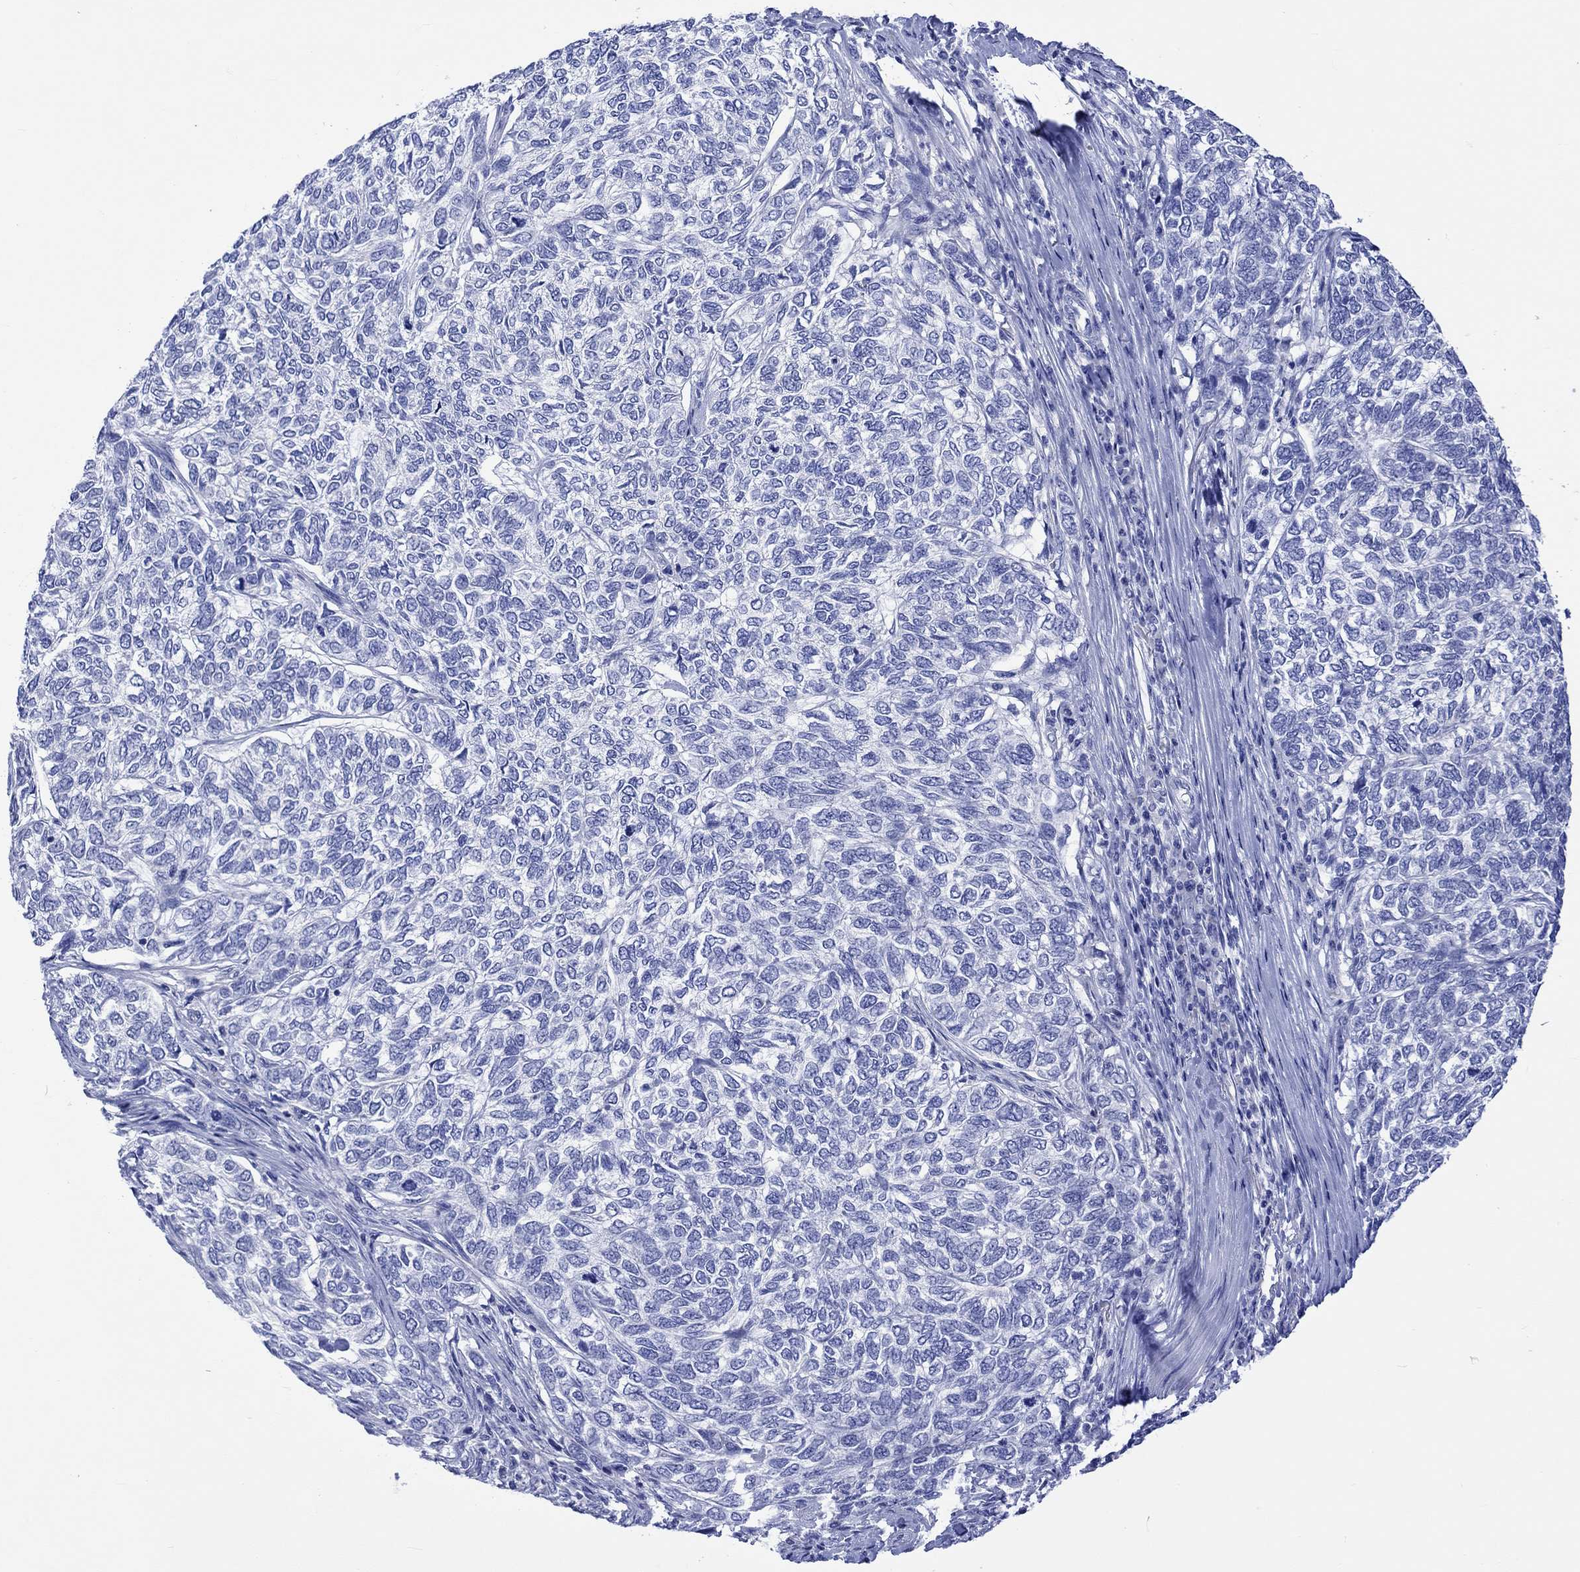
{"staining": {"intensity": "negative", "quantity": "none", "location": "none"}, "tissue": "skin cancer", "cell_type": "Tumor cells", "image_type": "cancer", "snomed": [{"axis": "morphology", "description": "Basal cell carcinoma"}, {"axis": "topography", "description": "Skin"}], "caption": "Immunohistochemistry (IHC) of human skin cancer (basal cell carcinoma) reveals no expression in tumor cells. Brightfield microscopy of immunohistochemistry stained with DAB (3,3'-diaminobenzidine) (brown) and hematoxylin (blue), captured at high magnification.", "gene": "CPLX2", "patient": {"sex": "female", "age": 65}}